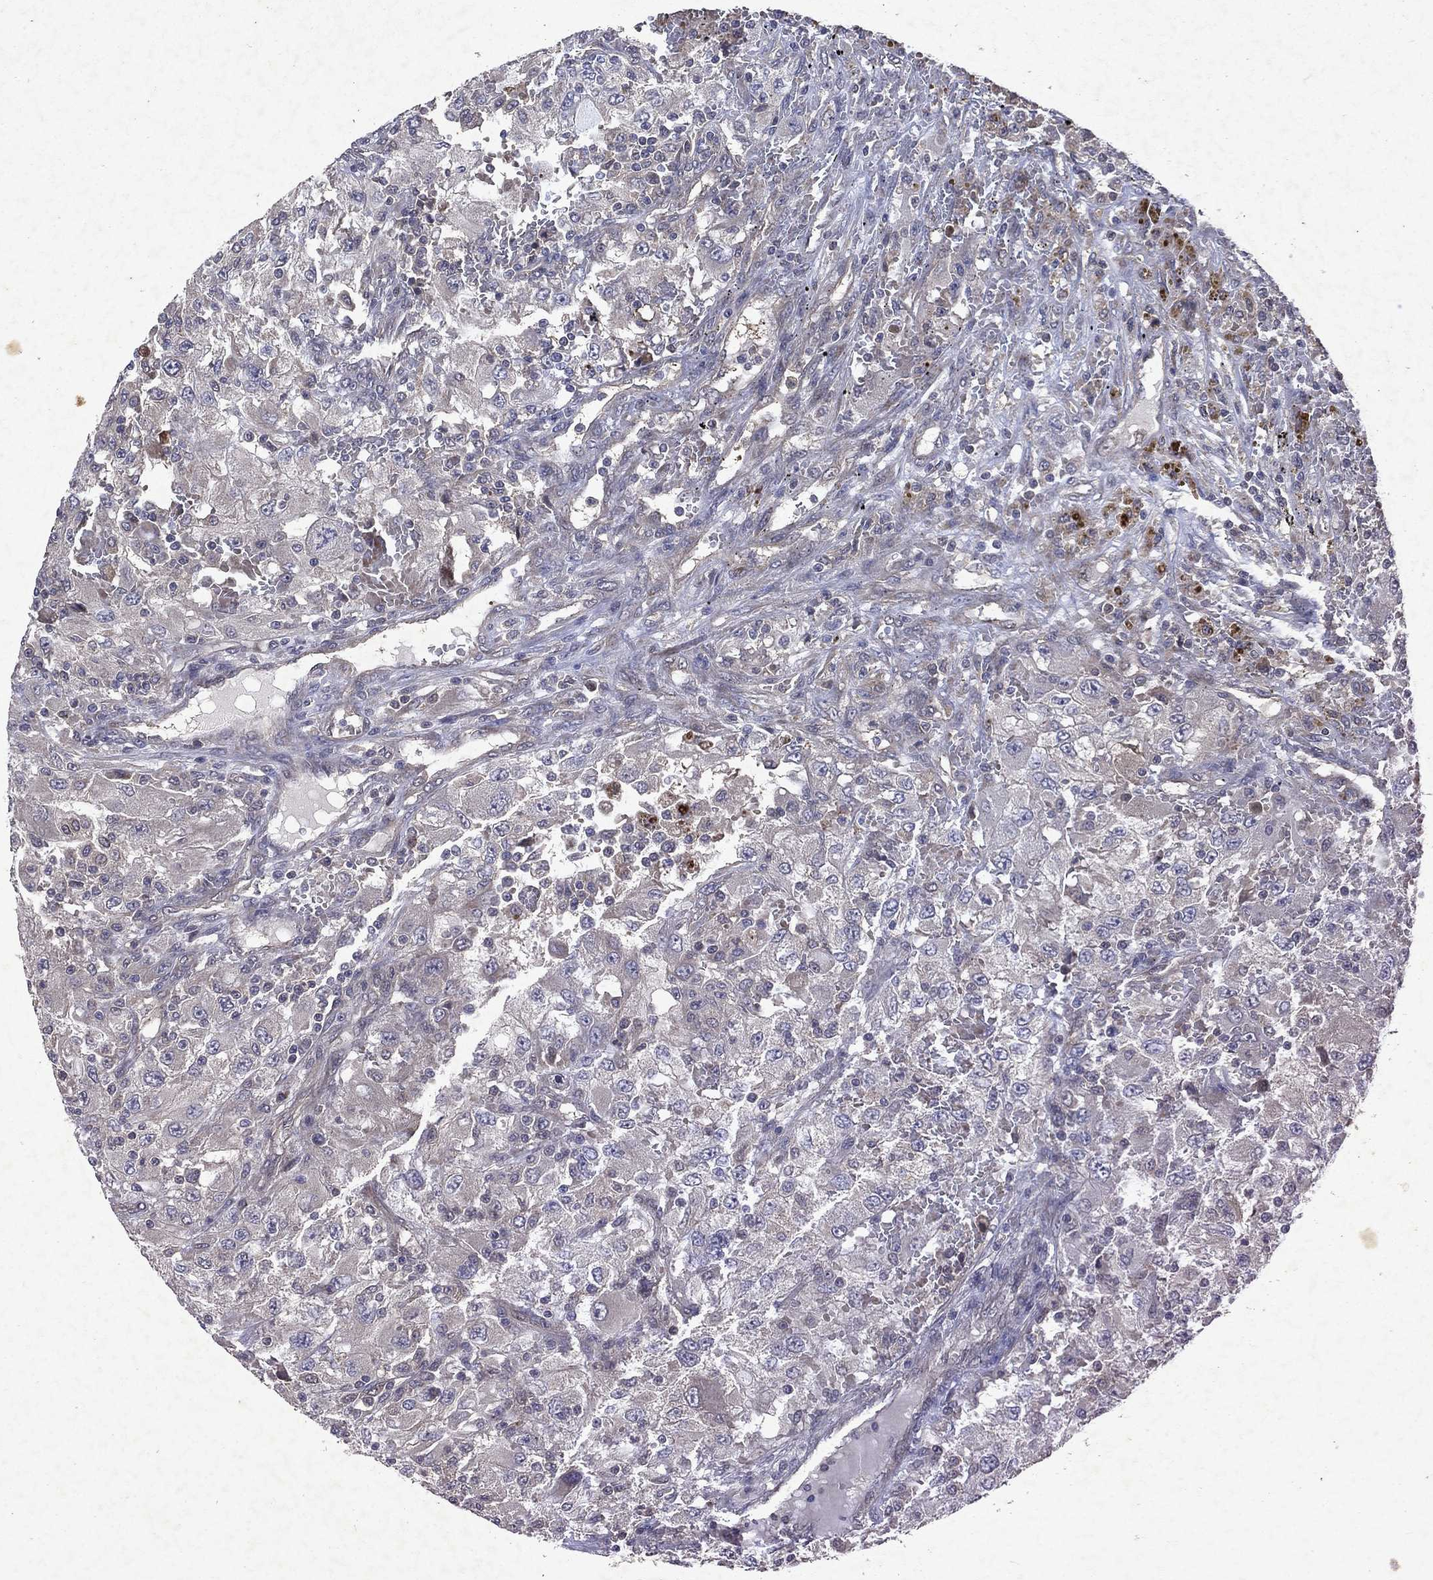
{"staining": {"intensity": "negative", "quantity": "none", "location": "none"}, "tissue": "renal cancer", "cell_type": "Tumor cells", "image_type": "cancer", "snomed": [{"axis": "morphology", "description": "Adenocarcinoma, NOS"}, {"axis": "topography", "description": "Kidney"}], "caption": "This is an immunohistochemistry histopathology image of human renal cancer. There is no staining in tumor cells.", "gene": "MTAP", "patient": {"sex": "female", "age": 67}}